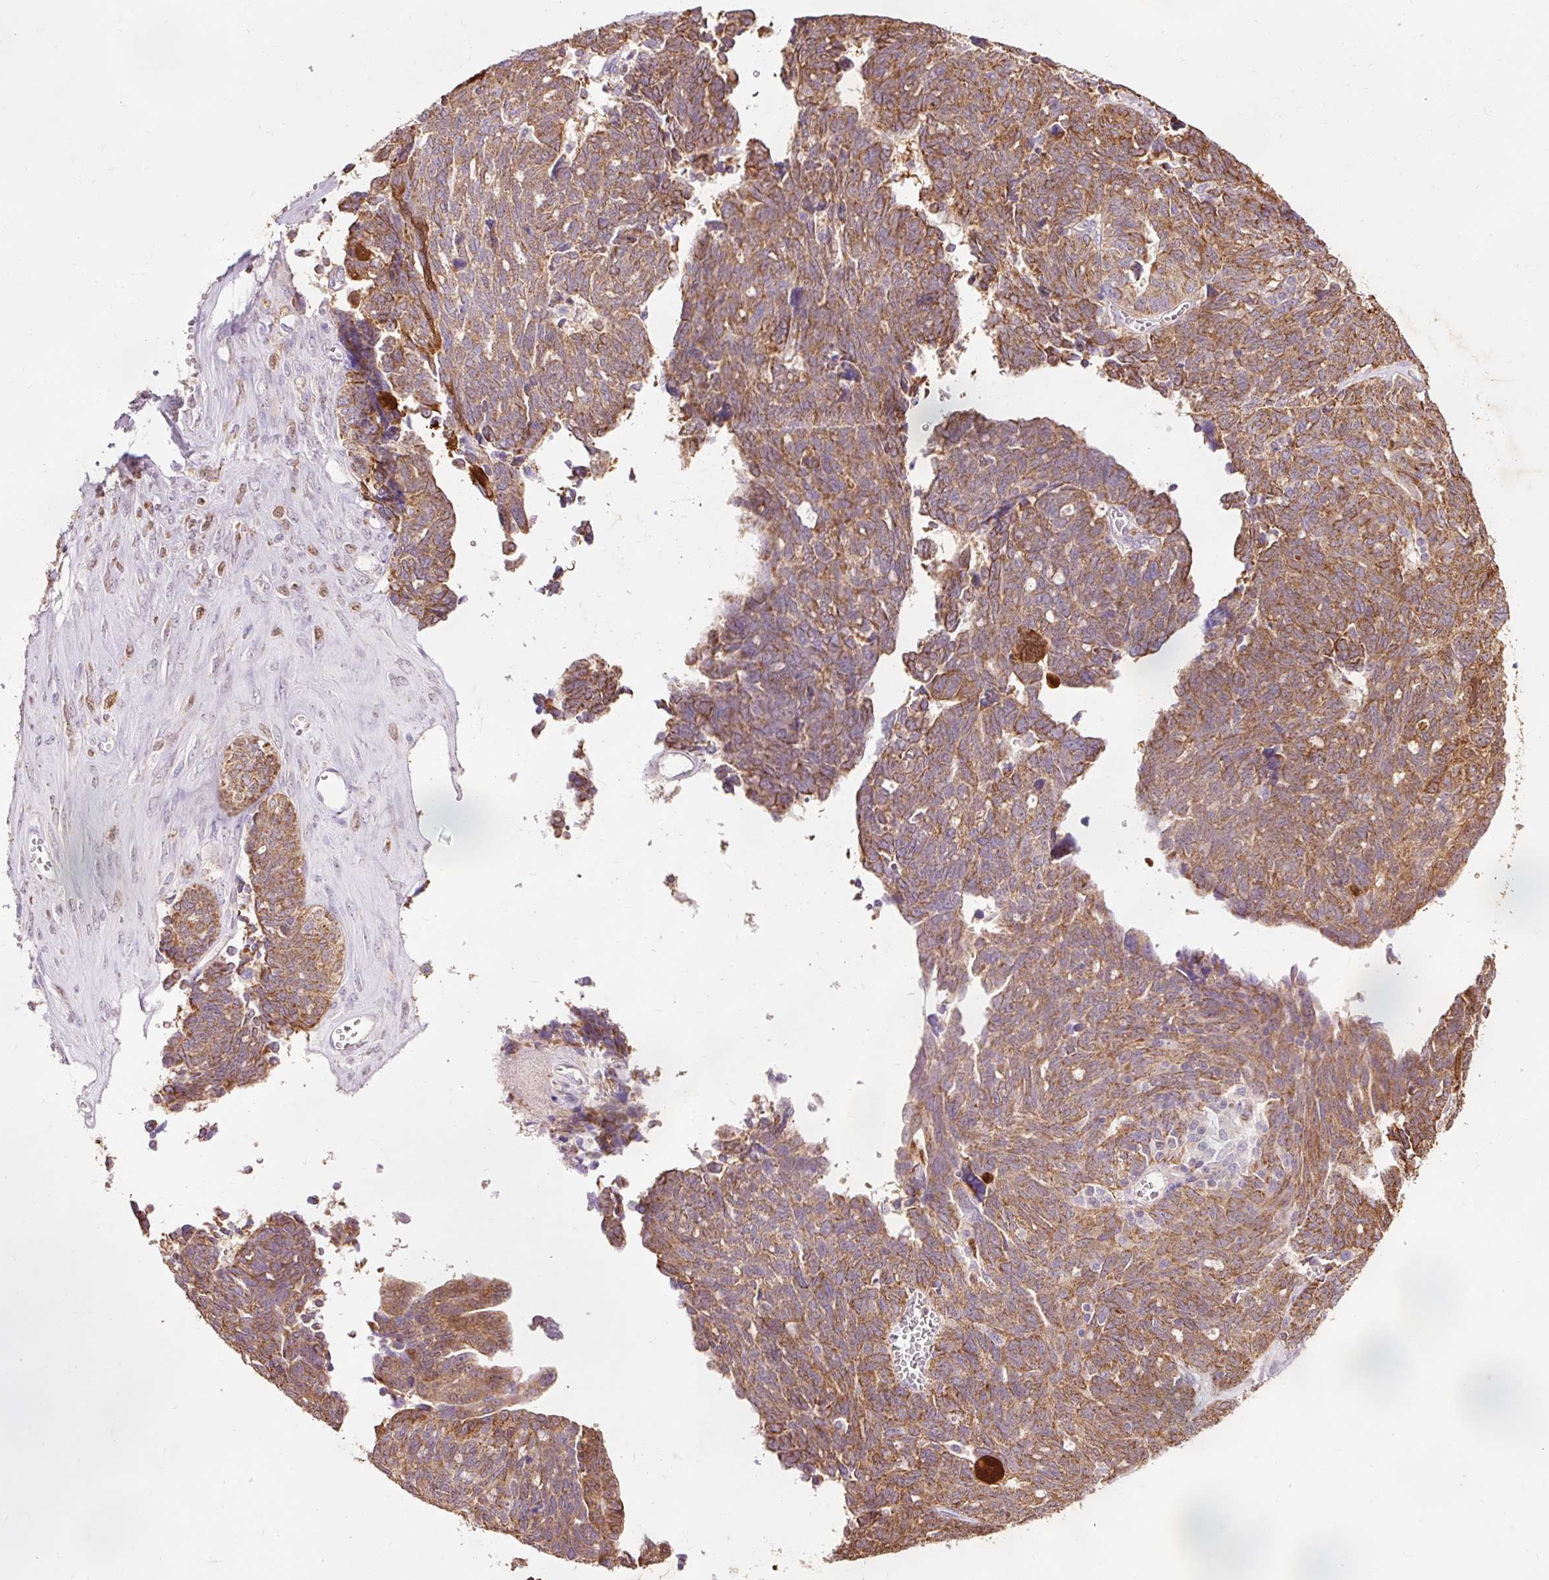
{"staining": {"intensity": "moderate", "quantity": ">75%", "location": "cytoplasmic/membranous"}, "tissue": "ovarian cancer", "cell_type": "Tumor cells", "image_type": "cancer", "snomed": [{"axis": "morphology", "description": "Cystadenocarcinoma, serous, NOS"}, {"axis": "topography", "description": "Ovary"}], "caption": "Immunohistochemistry histopathology image of neoplastic tissue: ovarian cancer stained using immunohistochemistry exhibits medium levels of moderate protein expression localized specifically in the cytoplasmic/membranous of tumor cells, appearing as a cytoplasmic/membranous brown color.", "gene": "PRDX5", "patient": {"sex": "female", "age": 79}}